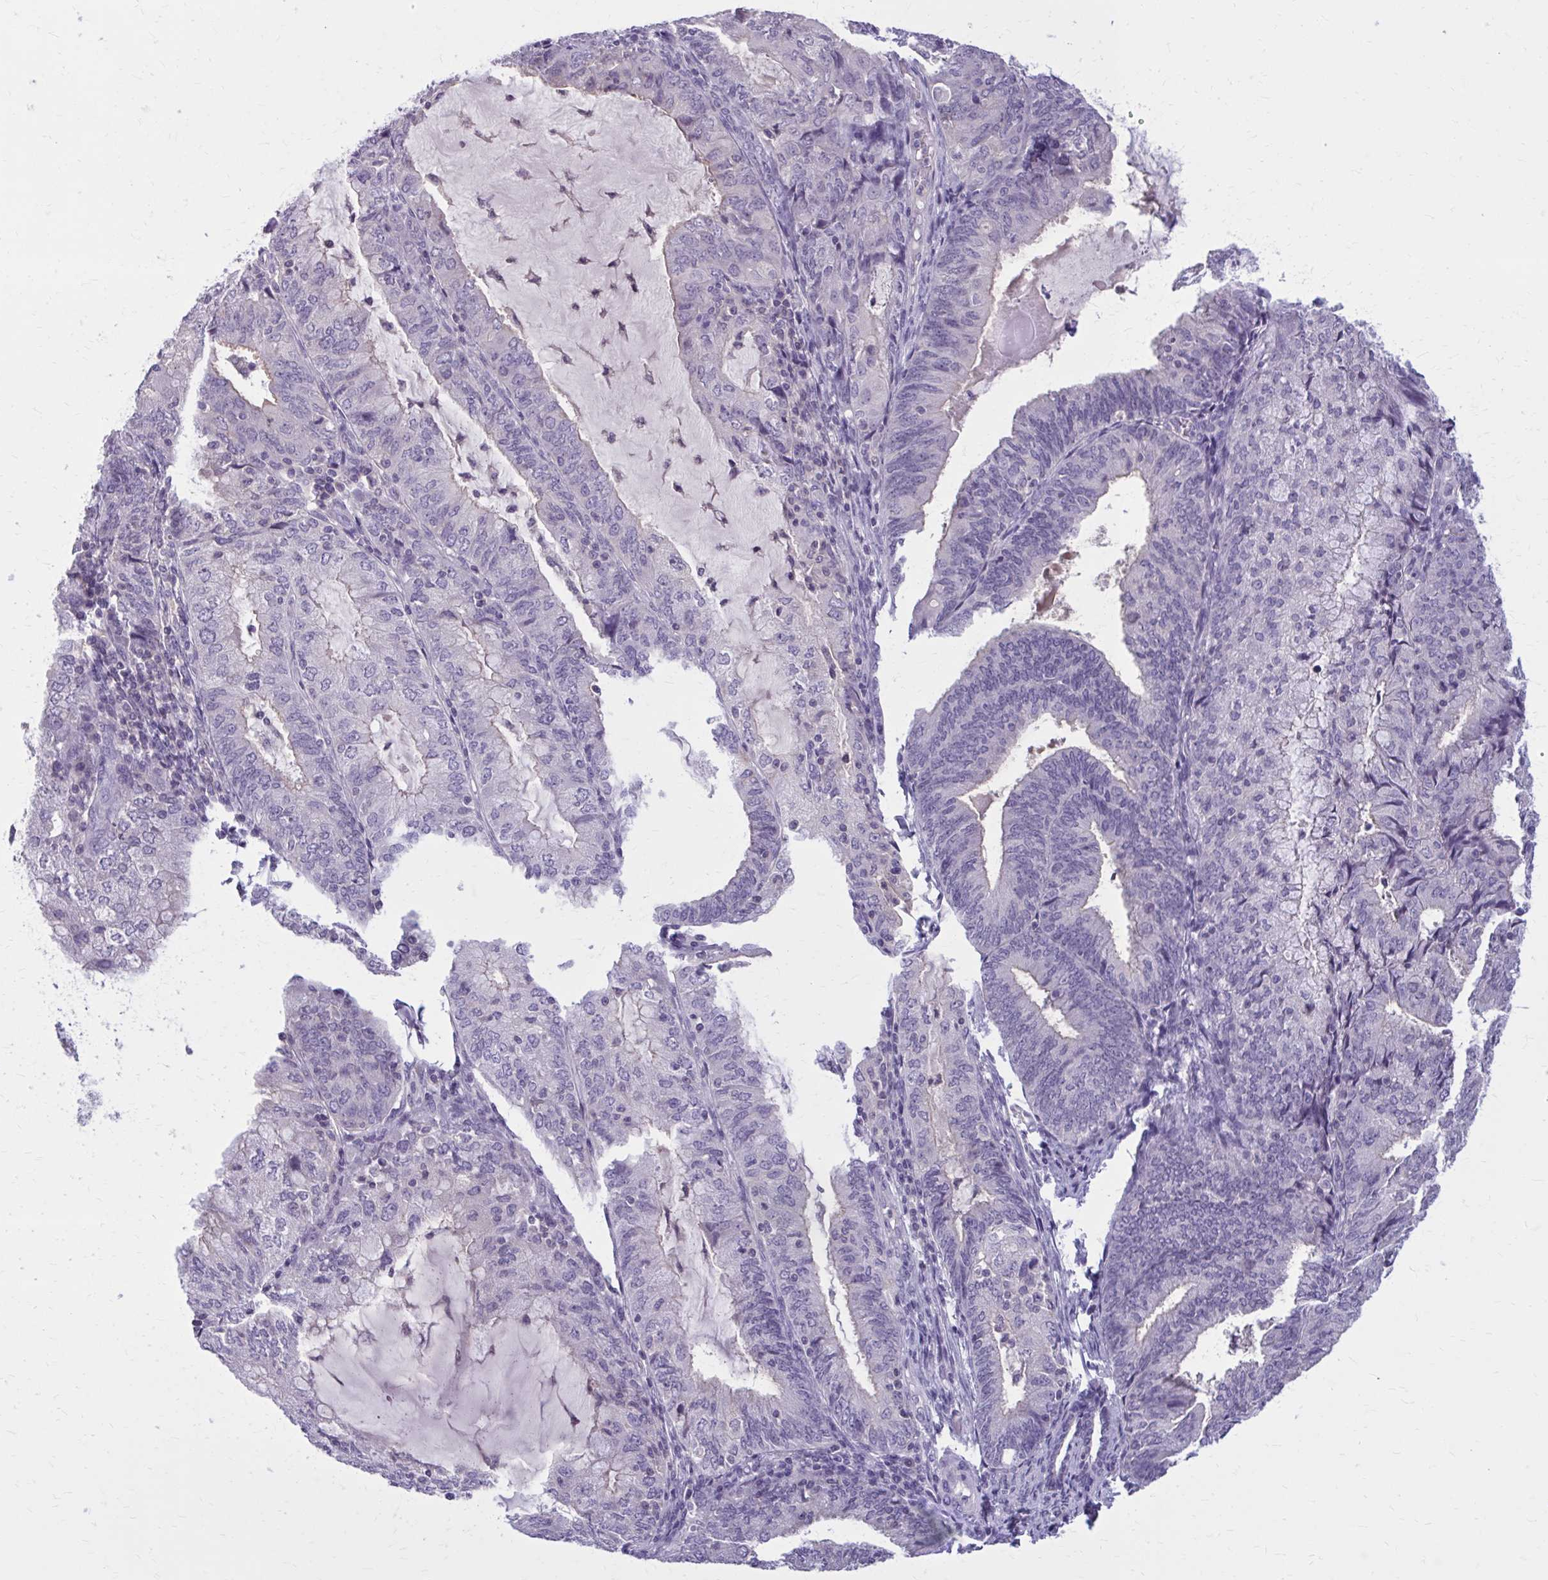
{"staining": {"intensity": "negative", "quantity": "none", "location": "none"}, "tissue": "endometrial cancer", "cell_type": "Tumor cells", "image_type": "cancer", "snomed": [{"axis": "morphology", "description": "Adenocarcinoma, NOS"}, {"axis": "topography", "description": "Endometrium"}], "caption": "High power microscopy photomicrograph of an immunohistochemistry (IHC) histopathology image of adenocarcinoma (endometrial), revealing no significant positivity in tumor cells.", "gene": "OR4A47", "patient": {"sex": "female", "age": 81}}